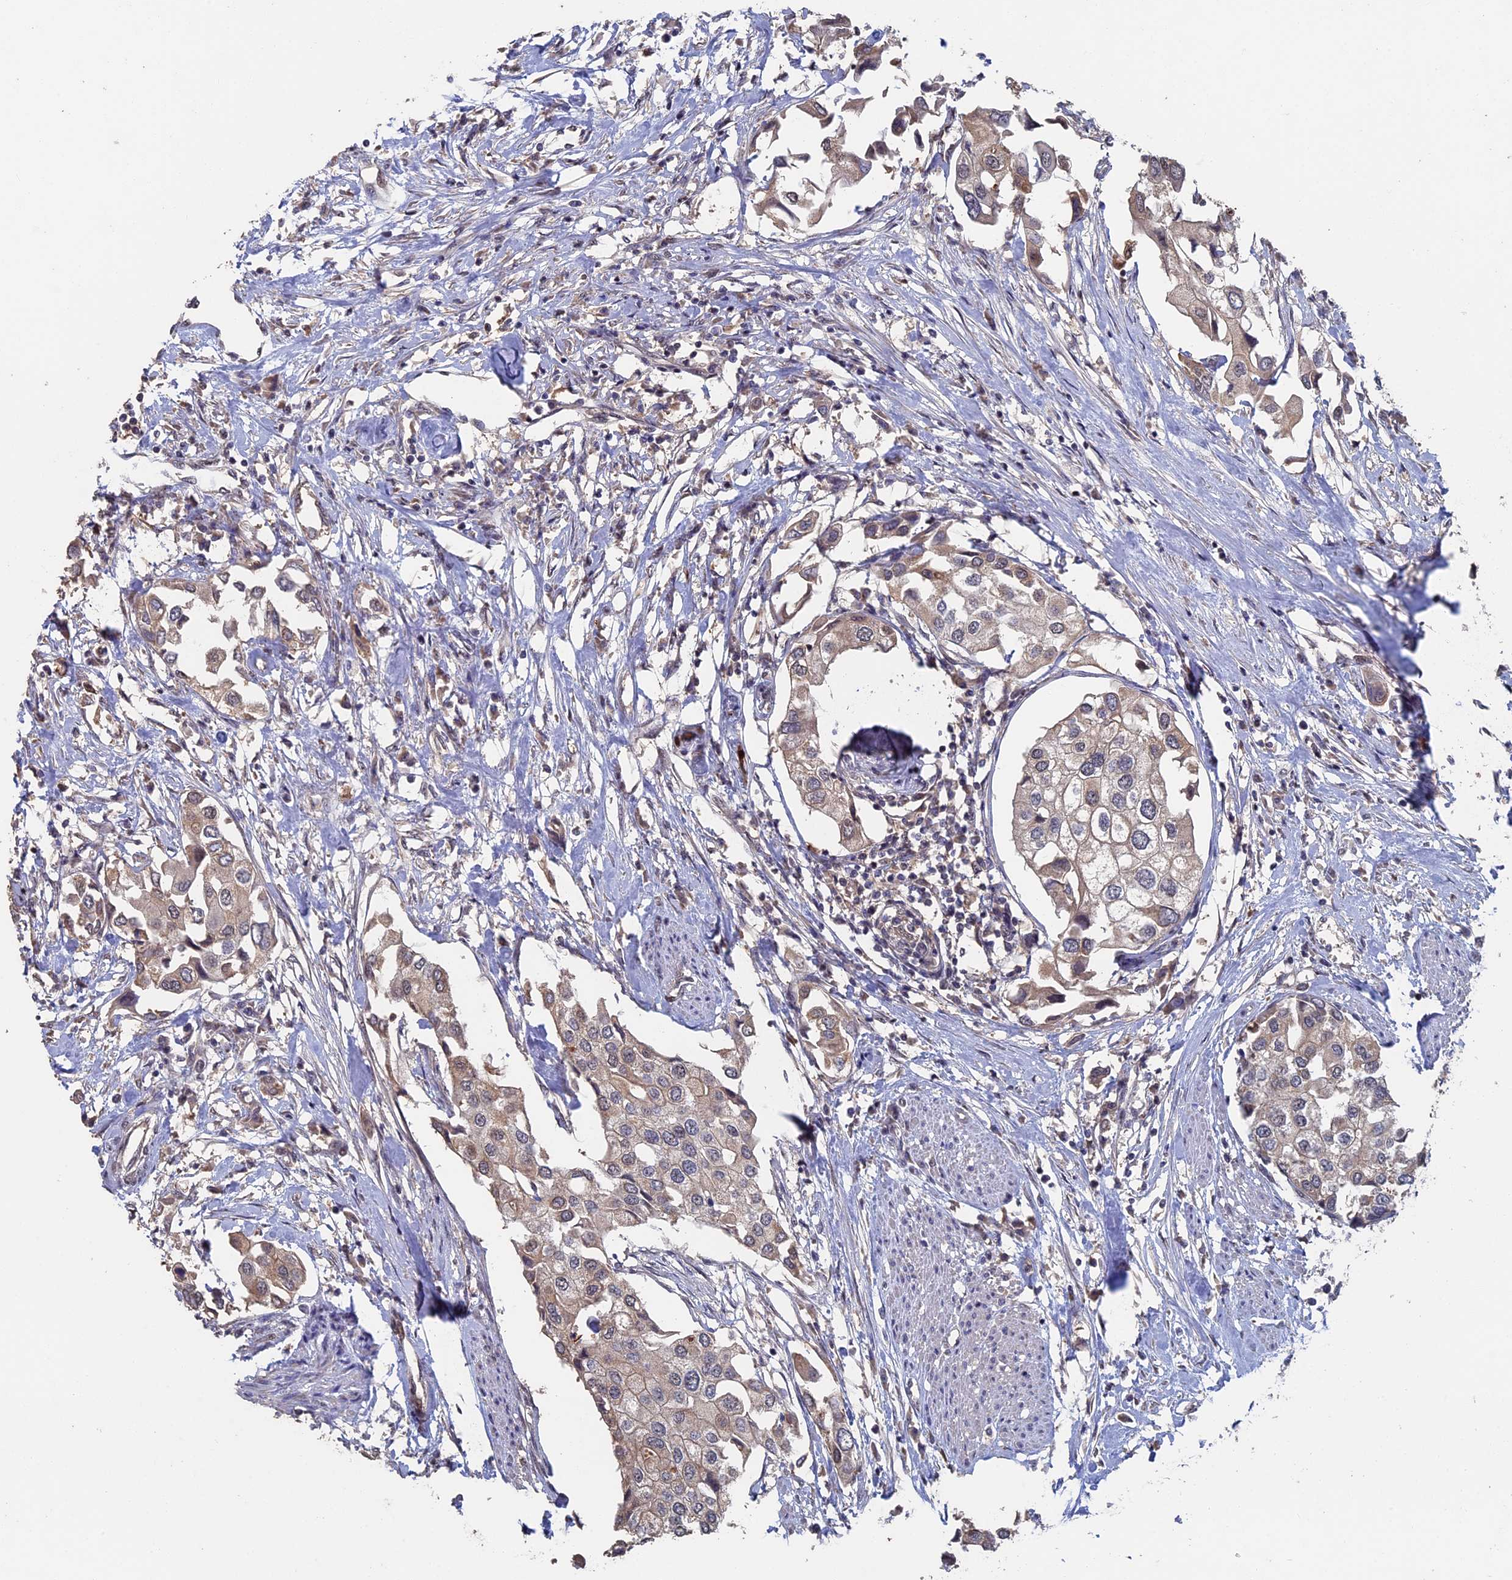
{"staining": {"intensity": "weak", "quantity": ">75%", "location": "cytoplasmic/membranous"}, "tissue": "urothelial cancer", "cell_type": "Tumor cells", "image_type": "cancer", "snomed": [{"axis": "morphology", "description": "Urothelial carcinoma, High grade"}, {"axis": "topography", "description": "Urinary bladder"}], "caption": "This micrograph shows urothelial cancer stained with immunohistochemistry (IHC) to label a protein in brown. The cytoplasmic/membranous of tumor cells show weak positivity for the protein. Nuclei are counter-stained blue.", "gene": "KIAA1328", "patient": {"sex": "male", "age": 64}}